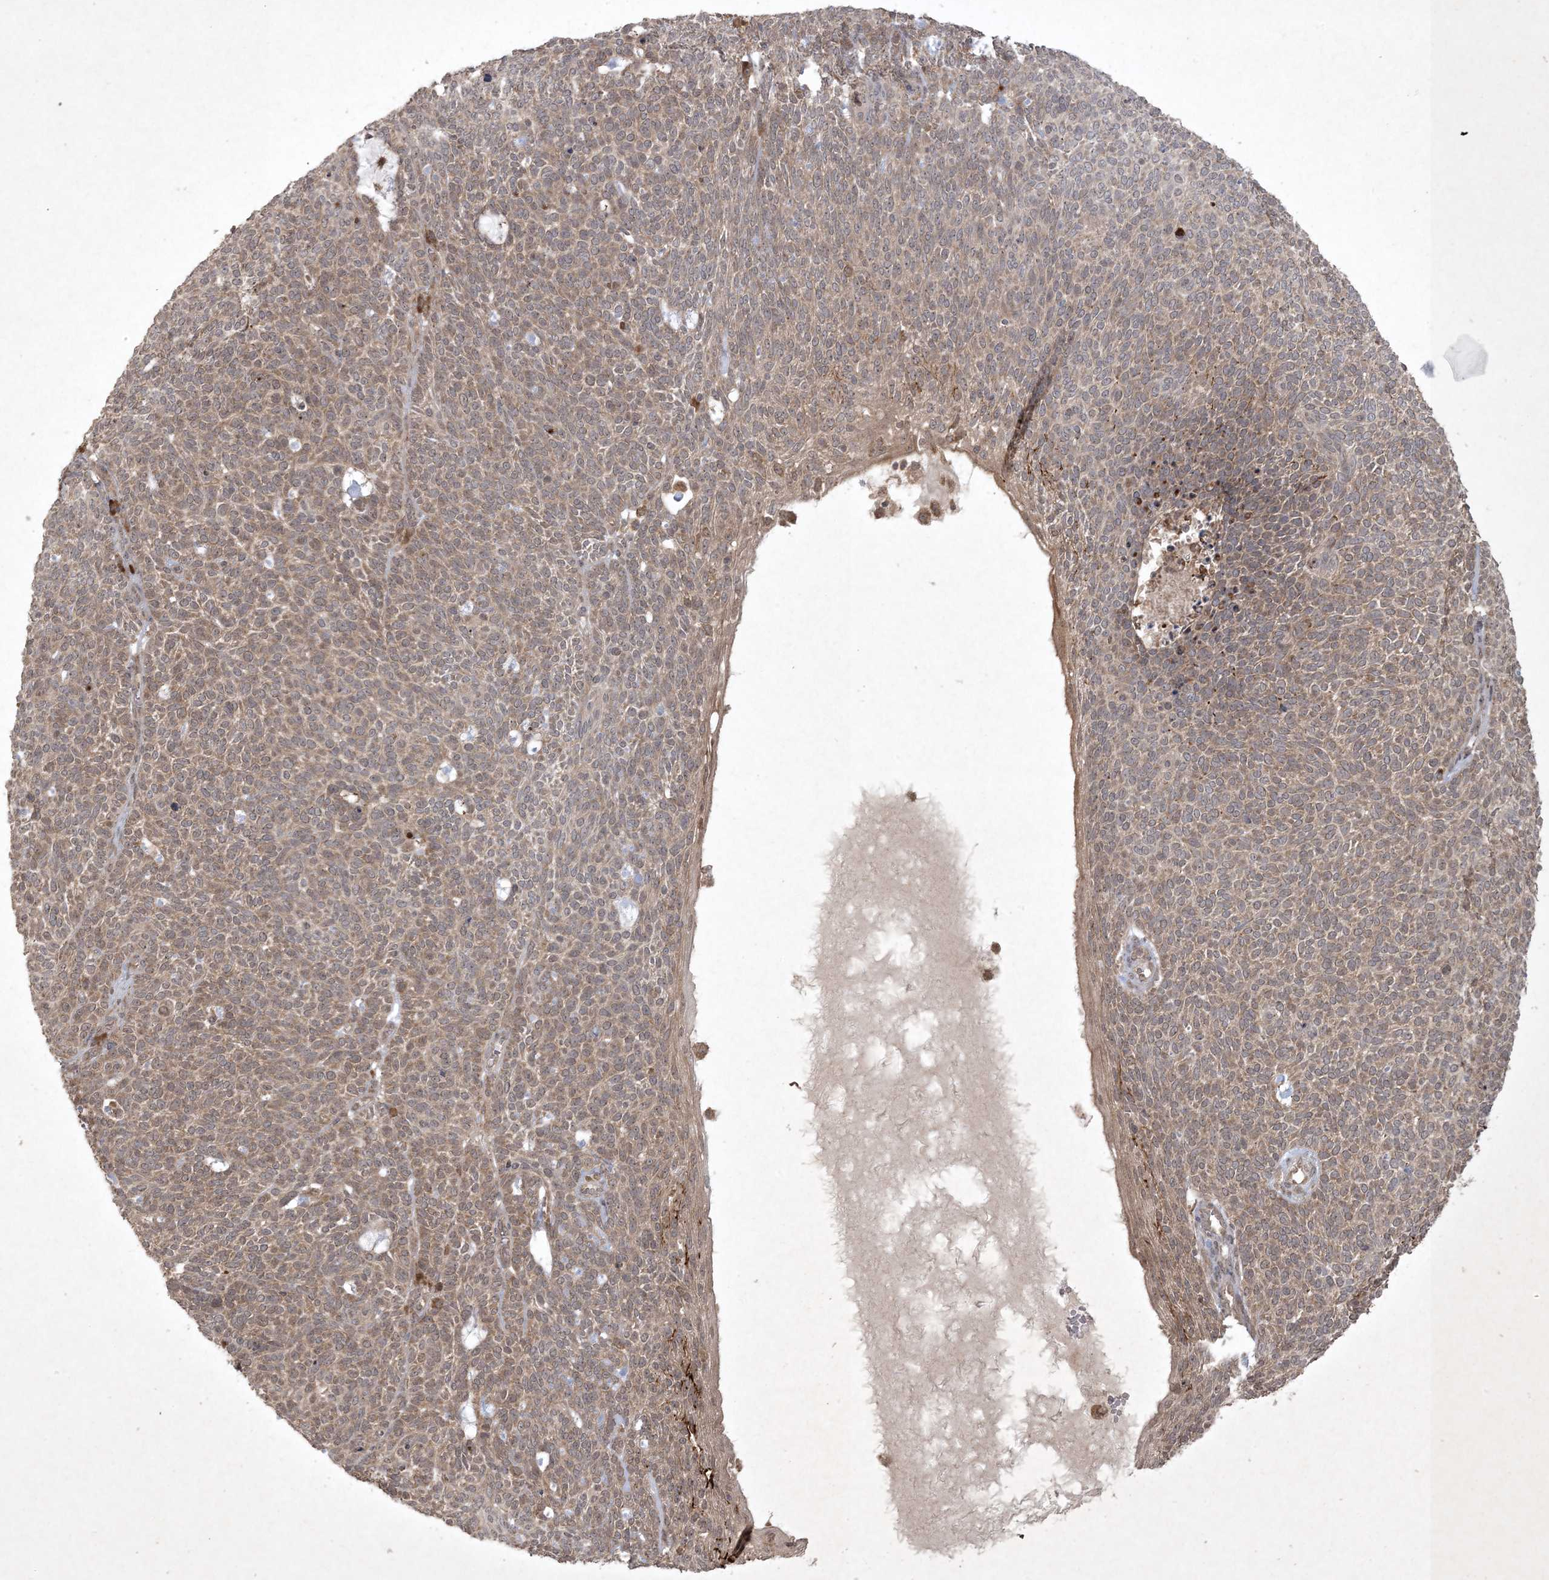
{"staining": {"intensity": "moderate", "quantity": ">75%", "location": "cytoplasmic/membranous,nuclear"}, "tissue": "skin cancer", "cell_type": "Tumor cells", "image_type": "cancer", "snomed": [{"axis": "morphology", "description": "Squamous cell carcinoma, NOS"}, {"axis": "topography", "description": "Skin"}], "caption": "Squamous cell carcinoma (skin) tissue displays moderate cytoplasmic/membranous and nuclear expression in about >75% of tumor cells", "gene": "NRBP2", "patient": {"sex": "female", "age": 90}}